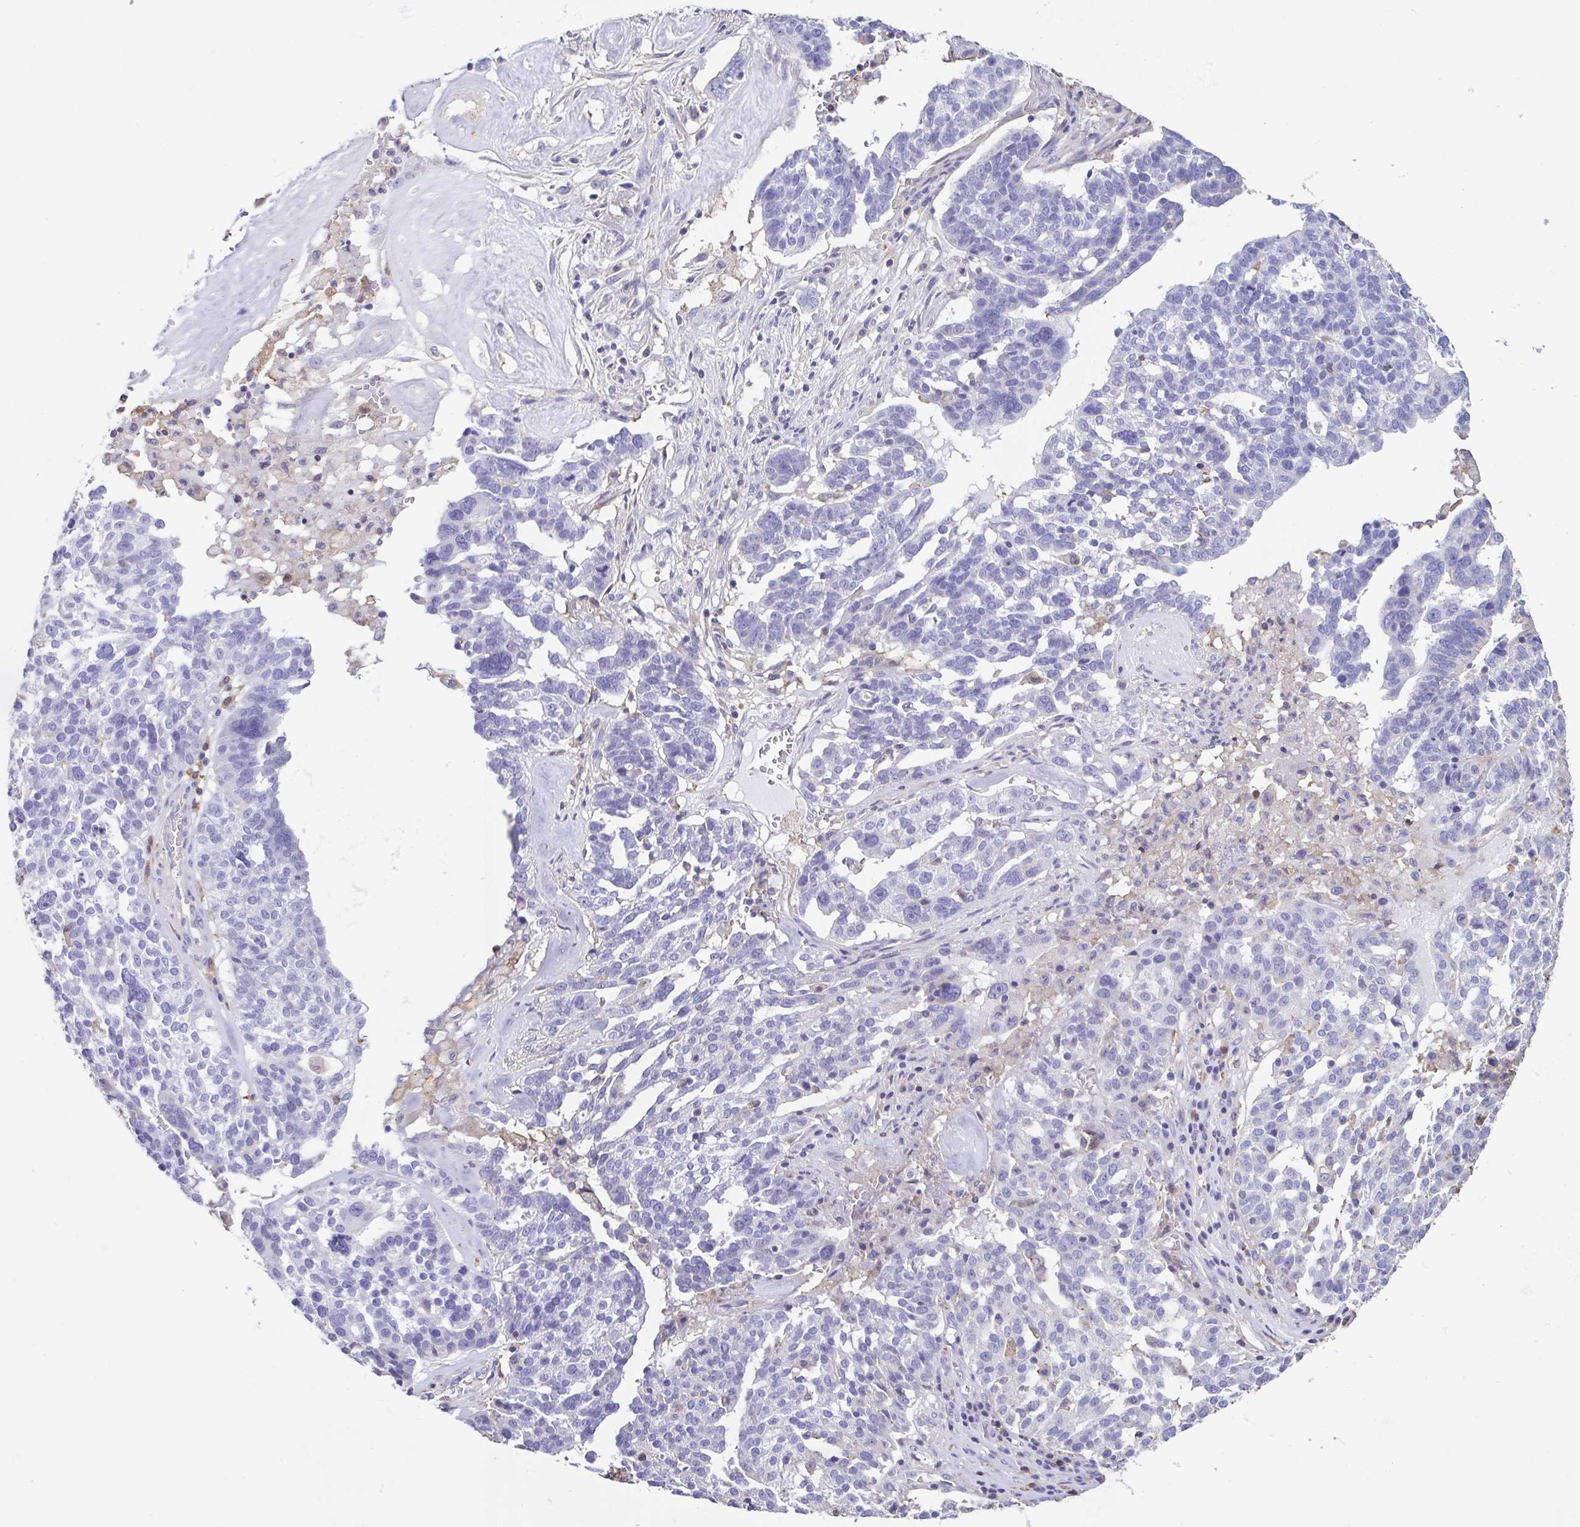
{"staining": {"intensity": "negative", "quantity": "none", "location": "none"}, "tissue": "ovarian cancer", "cell_type": "Tumor cells", "image_type": "cancer", "snomed": [{"axis": "morphology", "description": "Cystadenocarcinoma, serous, NOS"}, {"axis": "topography", "description": "Ovary"}], "caption": "Ovarian cancer (serous cystadenocarcinoma) was stained to show a protein in brown. There is no significant positivity in tumor cells.", "gene": "ANXA10", "patient": {"sex": "female", "age": 59}}